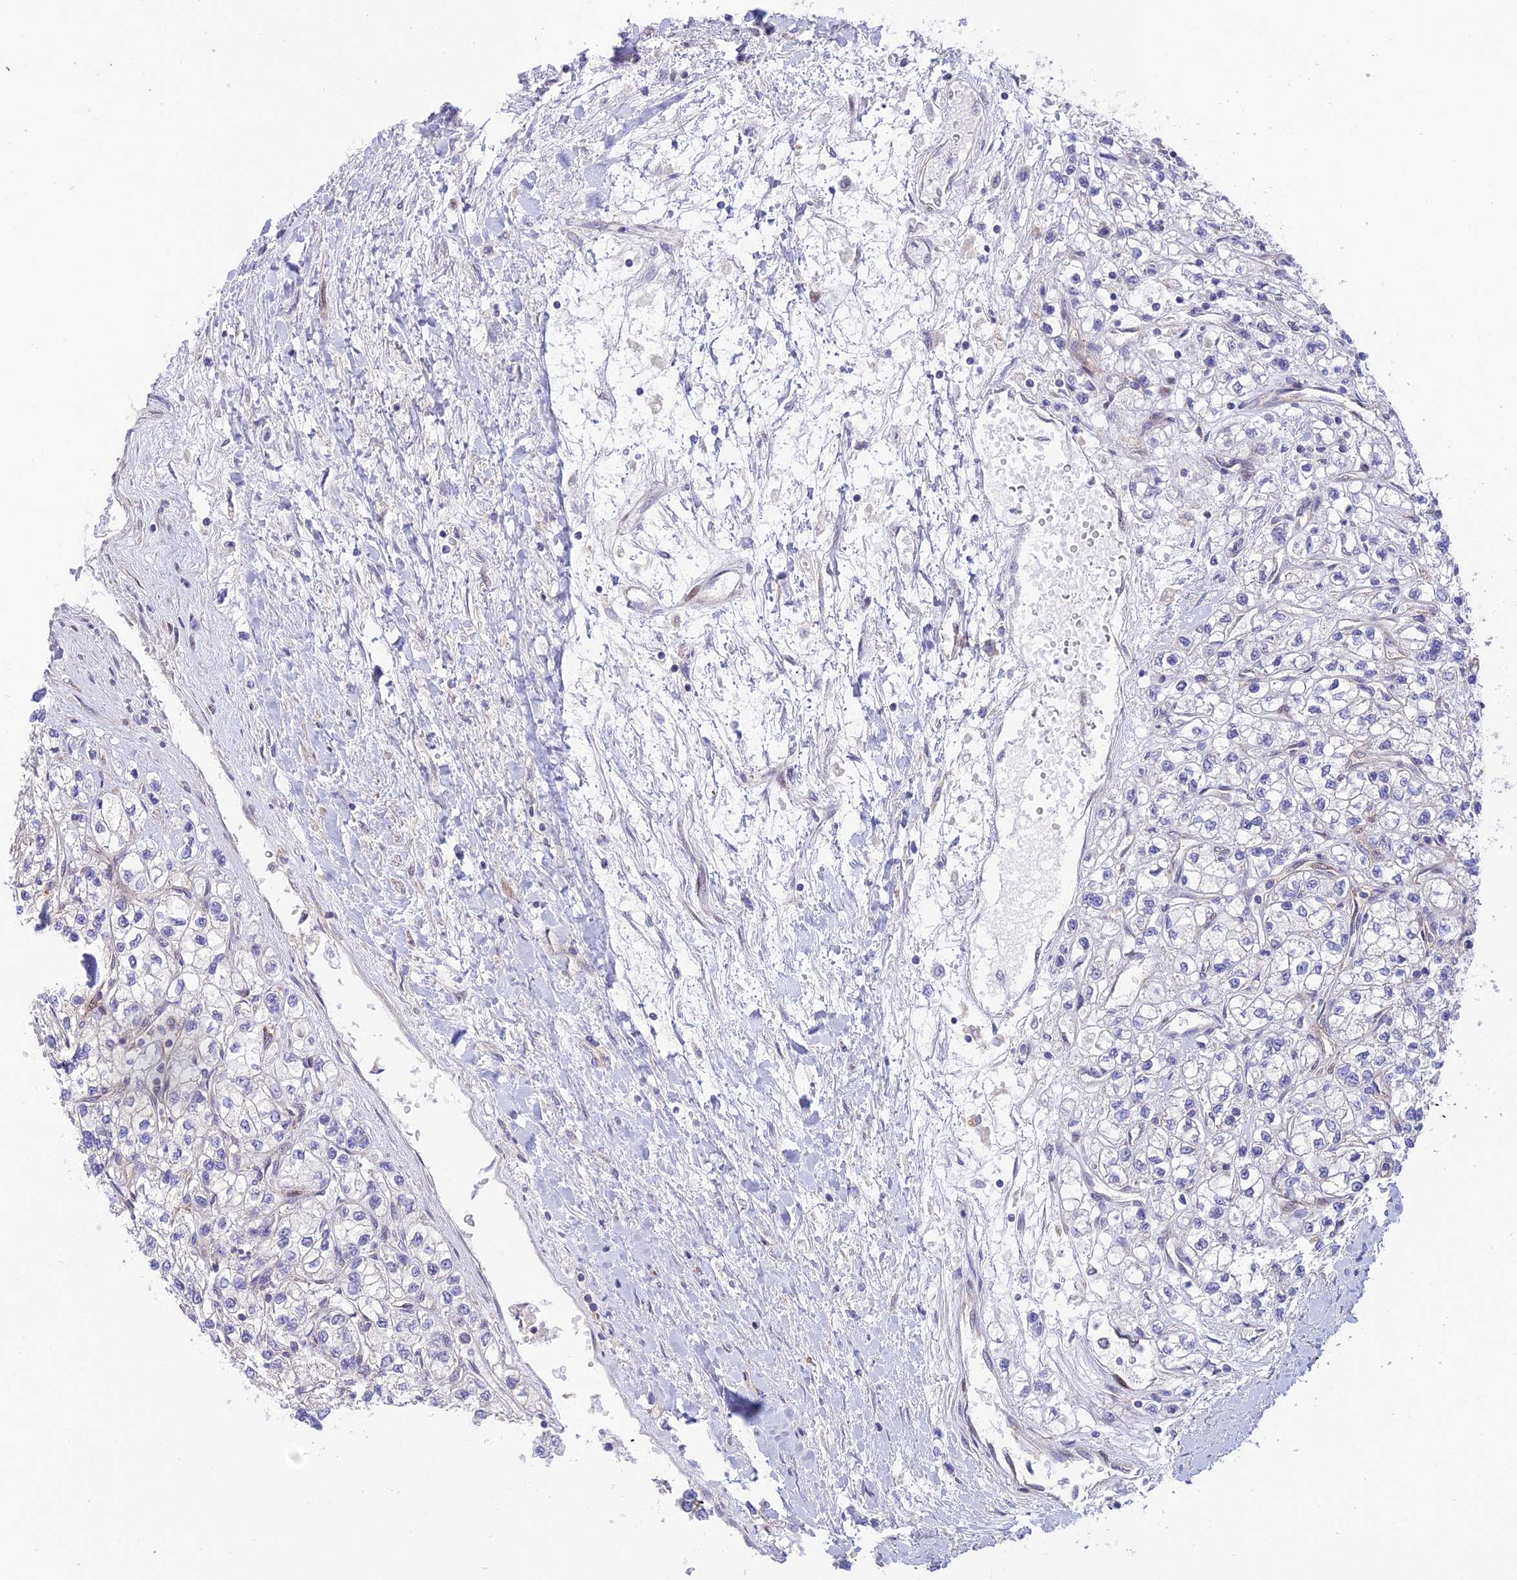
{"staining": {"intensity": "negative", "quantity": "none", "location": "none"}, "tissue": "renal cancer", "cell_type": "Tumor cells", "image_type": "cancer", "snomed": [{"axis": "morphology", "description": "Adenocarcinoma, NOS"}, {"axis": "topography", "description": "Kidney"}], "caption": "Immunohistochemical staining of renal adenocarcinoma reveals no significant expression in tumor cells.", "gene": "ZNF584", "patient": {"sex": "male", "age": 80}}